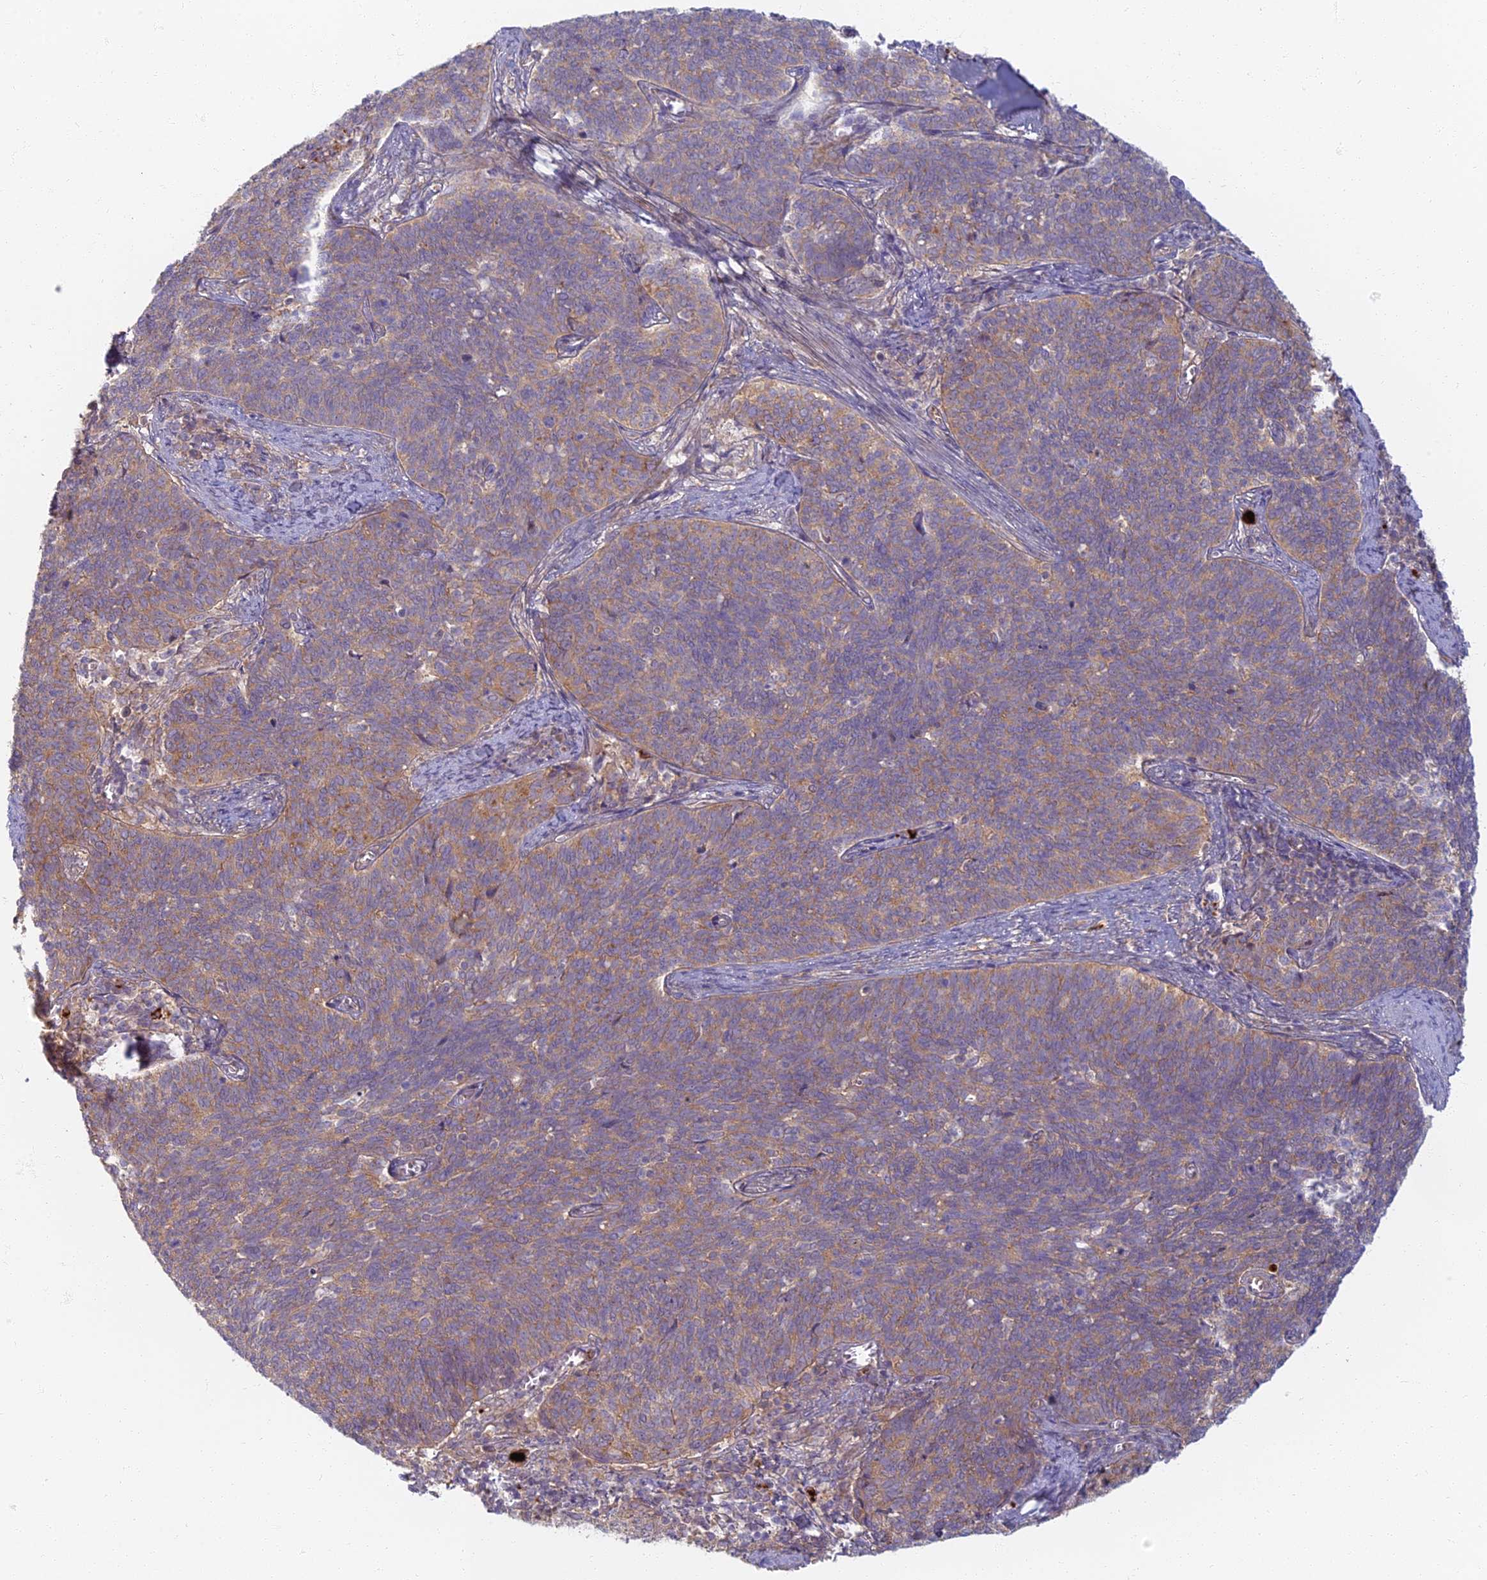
{"staining": {"intensity": "weak", "quantity": ">75%", "location": "cytoplasmic/membranous"}, "tissue": "cervical cancer", "cell_type": "Tumor cells", "image_type": "cancer", "snomed": [{"axis": "morphology", "description": "Squamous cell carcinoma, NOS"}, {"axis": "topography", "description": "Cervix"}], "caption": "Cervical squamous cell carcinoma stained with a brown dye shows weak cytoplasmic/membranous positive staining in approximately >75% of tumor cells.", "gene": "PROX2", "patient": {"sex": "female", "age": 39}}